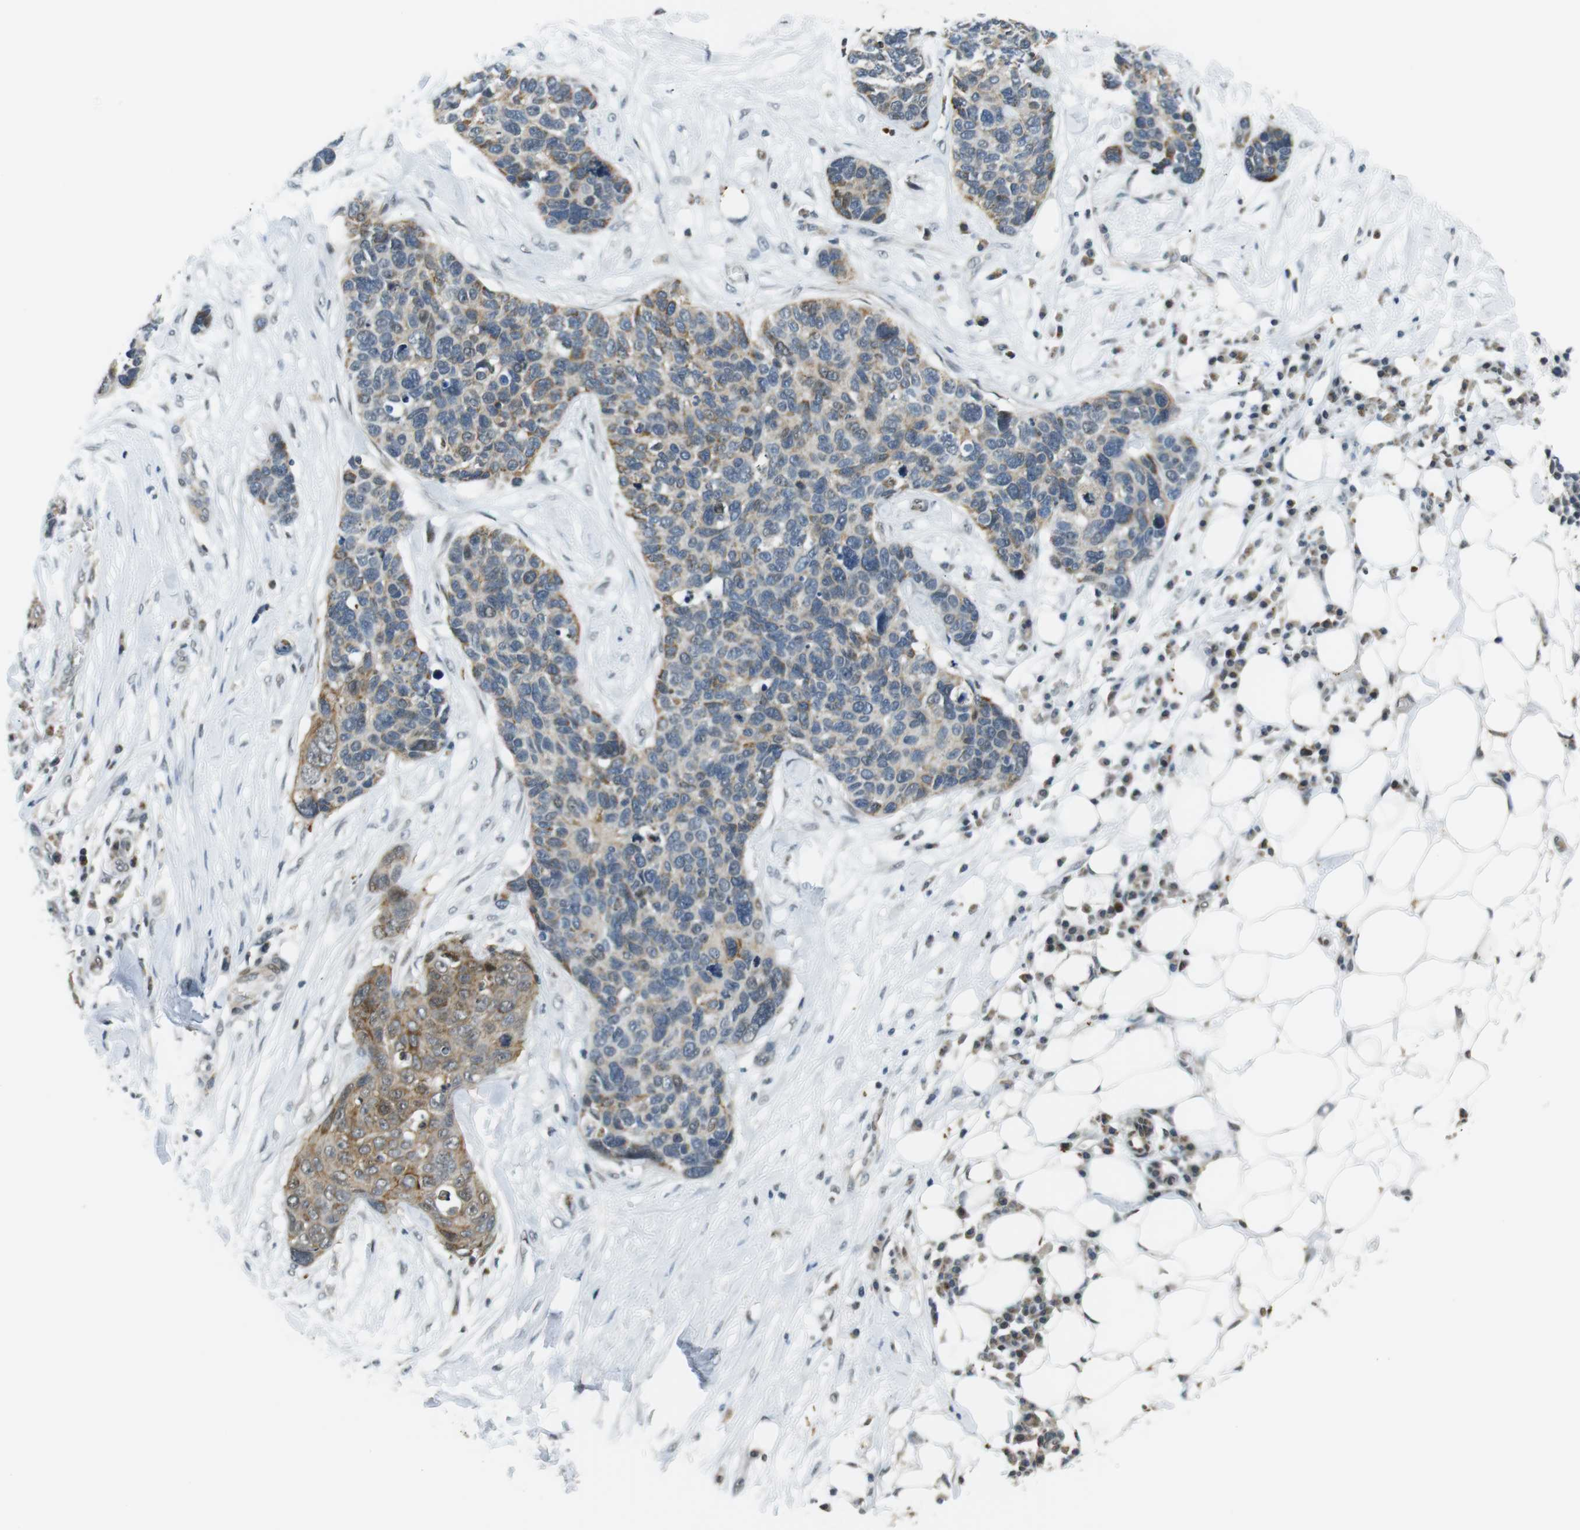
{"staining": {"intensity": "moderate", "quantity": "25%-75%", "location": "cytoplasmic/membranous,nuclear"}, "tissue": "skin cancer", "cell_type": "Tumor cells", "image_type": "cancer", "snomed": [{"axis": "morphology", "description": "Squamous cell carcinoma in situ, NOS"}, {"axis": "morphology", "description": "Squamous cell carcinoma, NOS"}, {"axis": "topography", "description": "Skin"}], "caption": "A brown stain highlights moderate cytoplasmic/membranous and nuclear staining of a protein in human skin squamous cell carcinoma in situ tumor cells. The staining was performed using DAB, with brown indicating positive protein expression. Nuclei are stained blue with hematoxylin.", "gene": "USP7", "patient": {"sex": "male", "age": 93}}